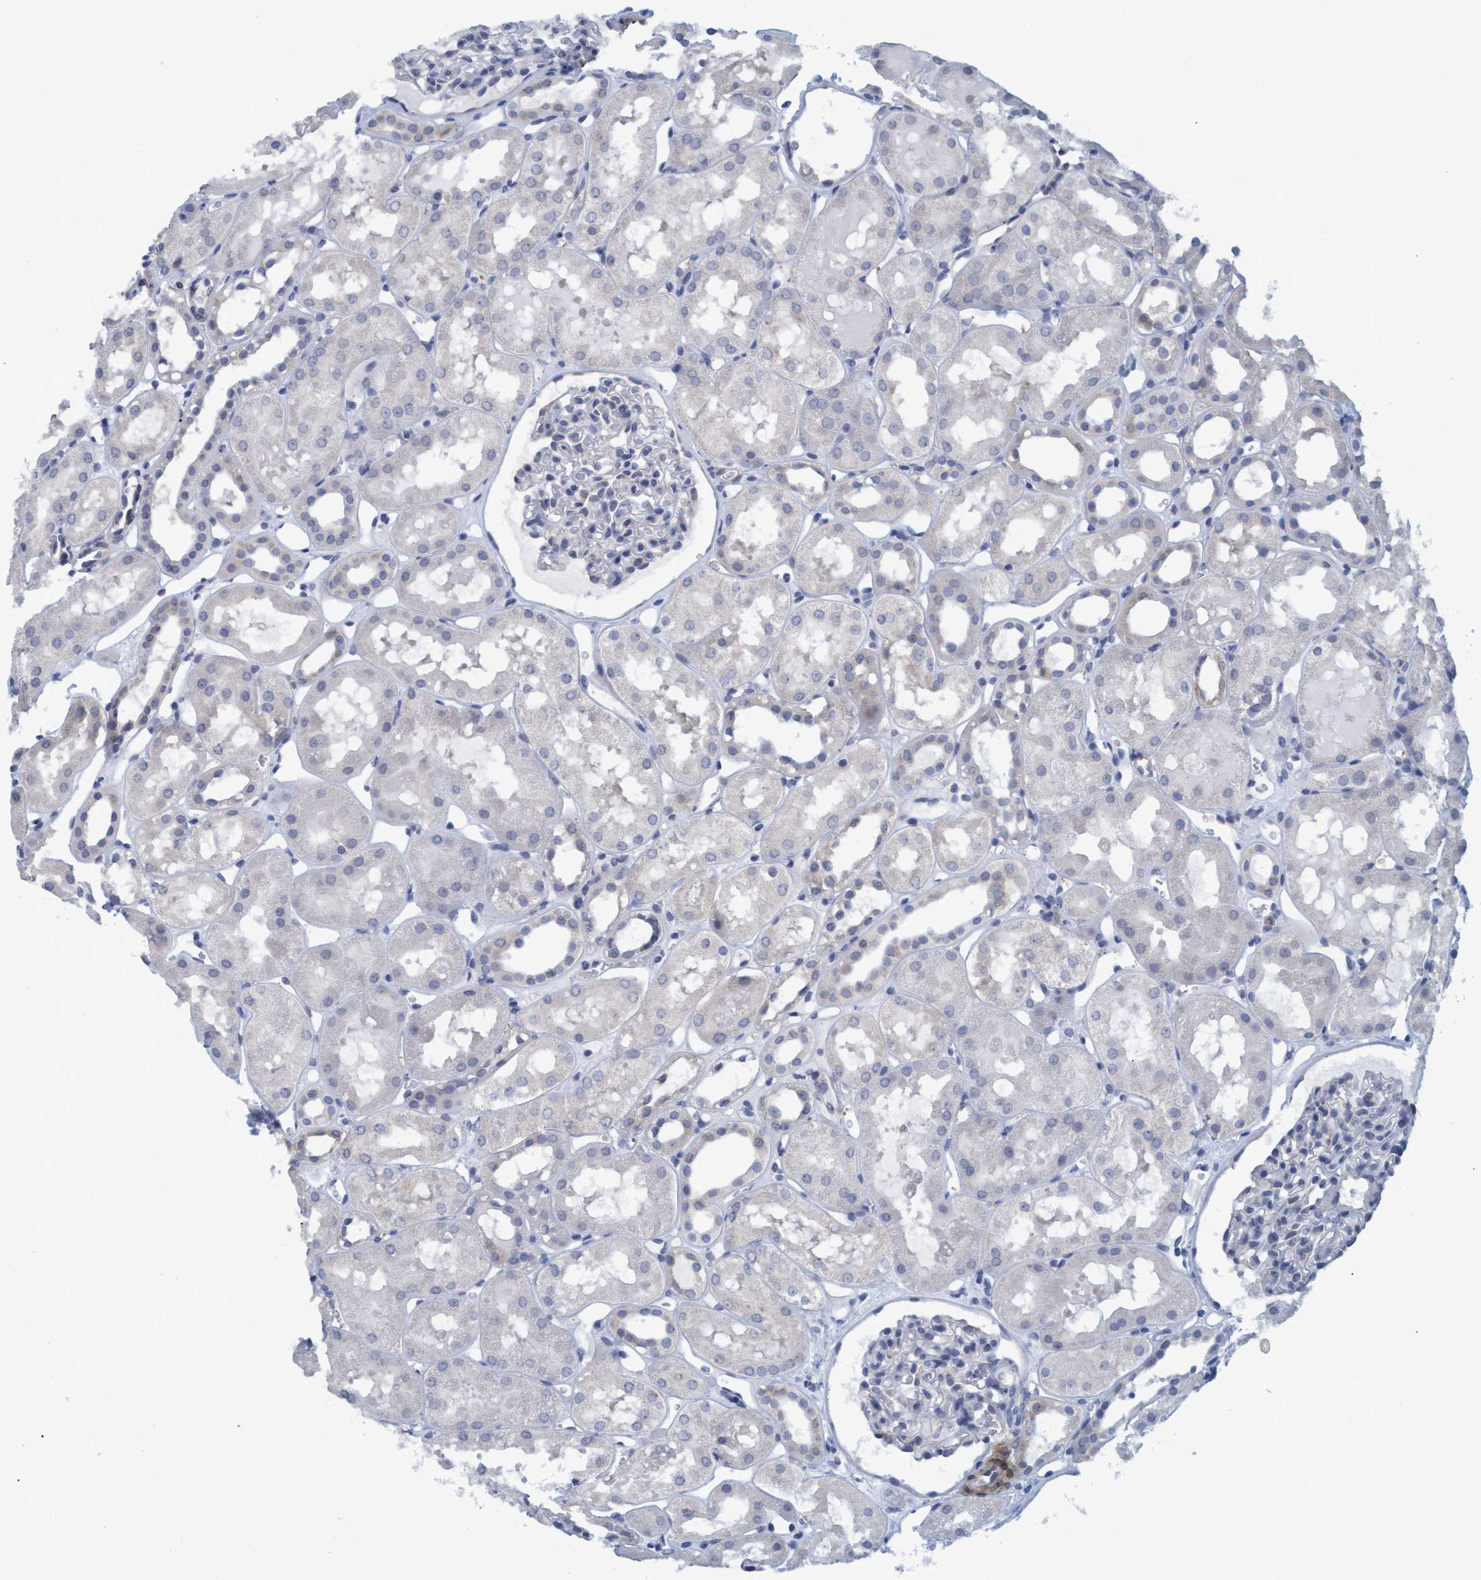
{"staining": {"intensity": "negative", "quantity": "none", "location": "none"}, "tissue": "kidney", "cell_type": "Cells in glomeruli", "image_type": "normal", "snomed": [{"axis": "morphology", "description": "Normal tissue, NOS"}, {"axis": "topography", "description": "Kidney"}, {"axis": "topography", "description": "Urinary bladder"}], "caption": "An IHC image of unremarkable kidney is shown. There is no staining in cells in glomeruli of kidney.", "gene": "SSTR3", "patient": {"sex": "male", "age": 16}}